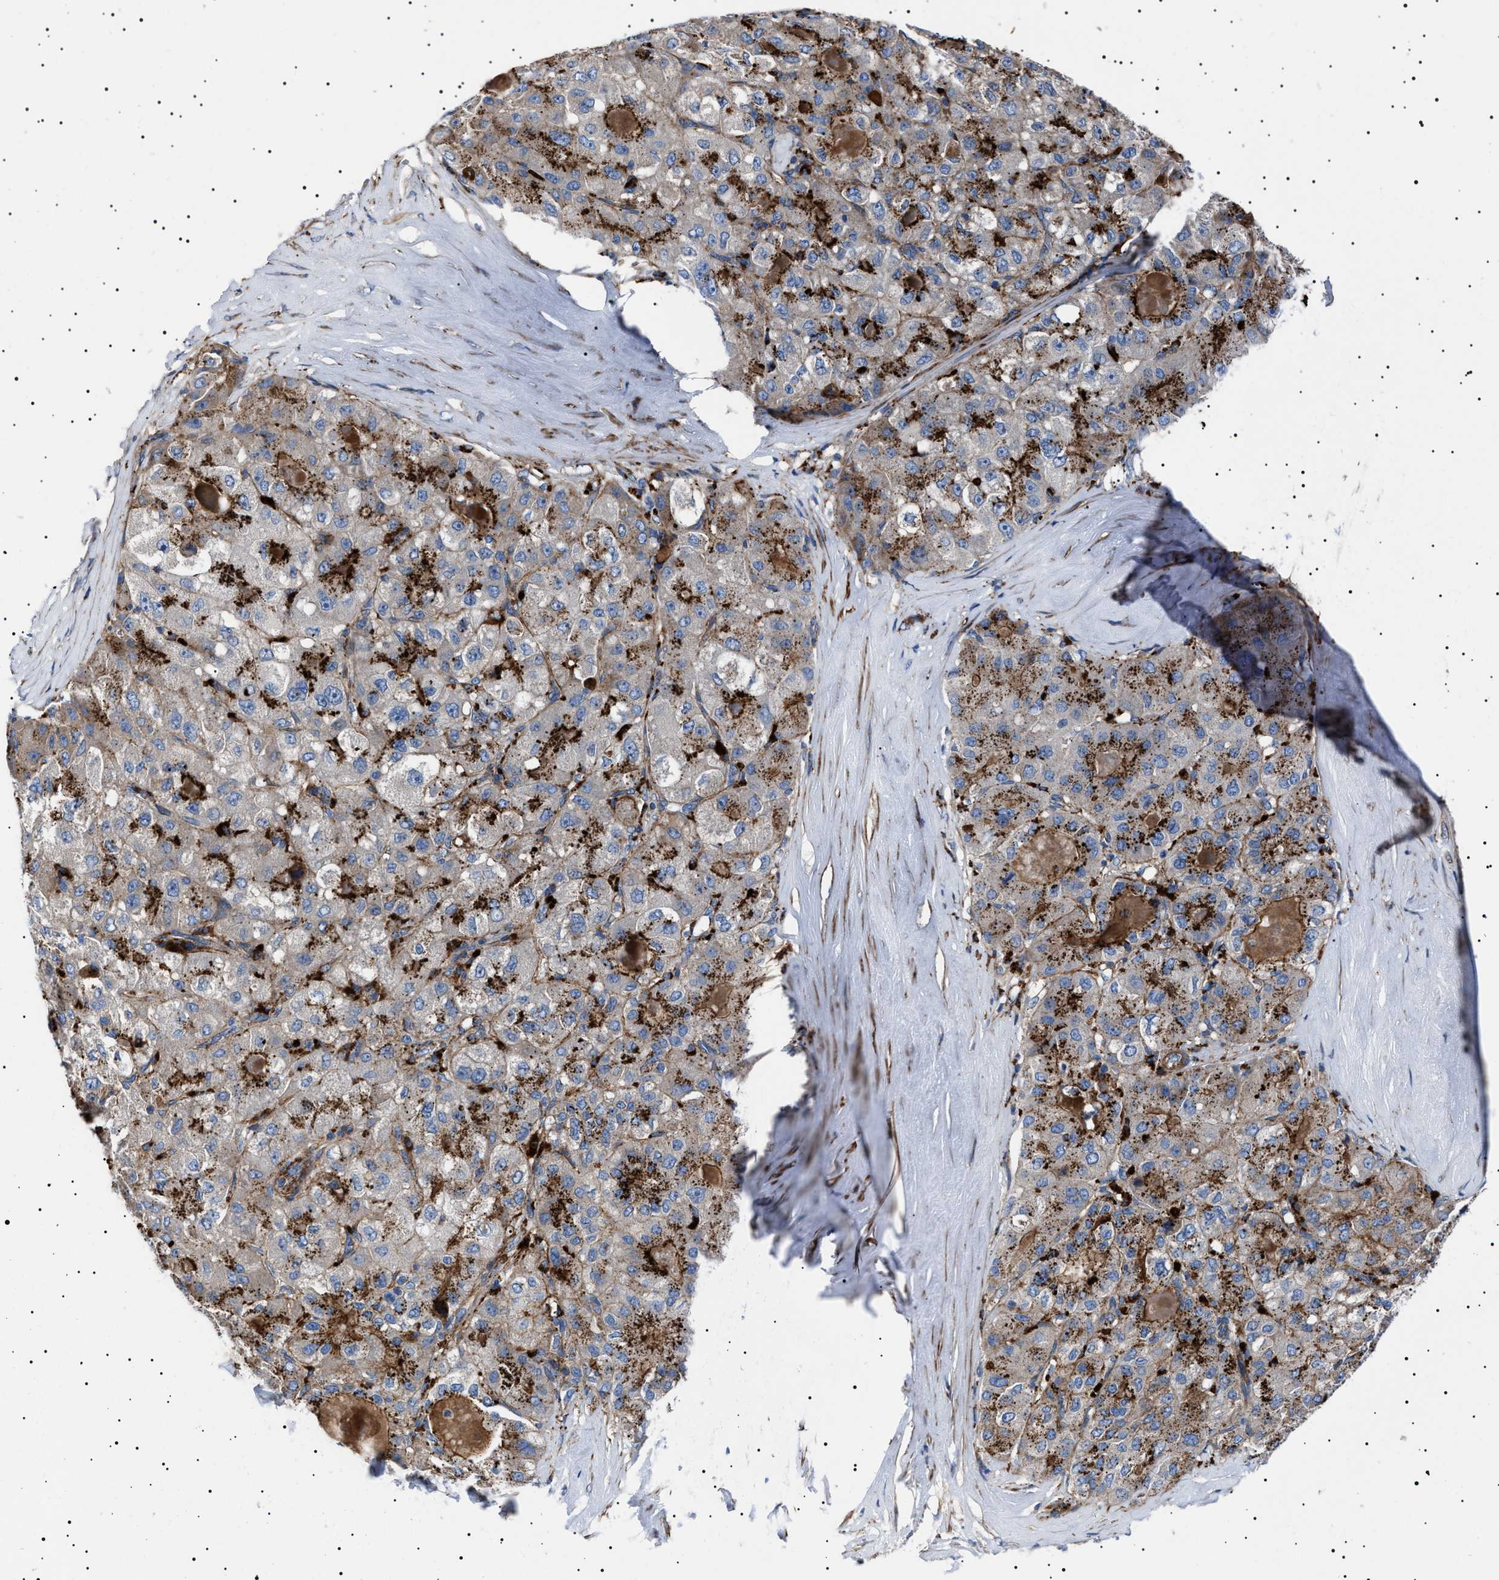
{"staining": {"intensity": "strong", "quantity": ">75%", "location": "cytoplasmic/membranous"}, "tissue": "liver cancer", "cell_type": "Tumor cells", "image_type": "cancer", "snomed": [{"axis": "morphology", "description": "Carcinoma, Hepatocellular, NOS"}, {"axis": "topography", "description": "Liver"}], "caption": "Immunohistochemical staining of liver cancer (hepatocellular carcinoma) reveals high levels of strong cytoplasmic/membranous expression in about >75% of tumor cells.", "gene": "NEU1", "patient": {"sex": "male", "age": 80}}